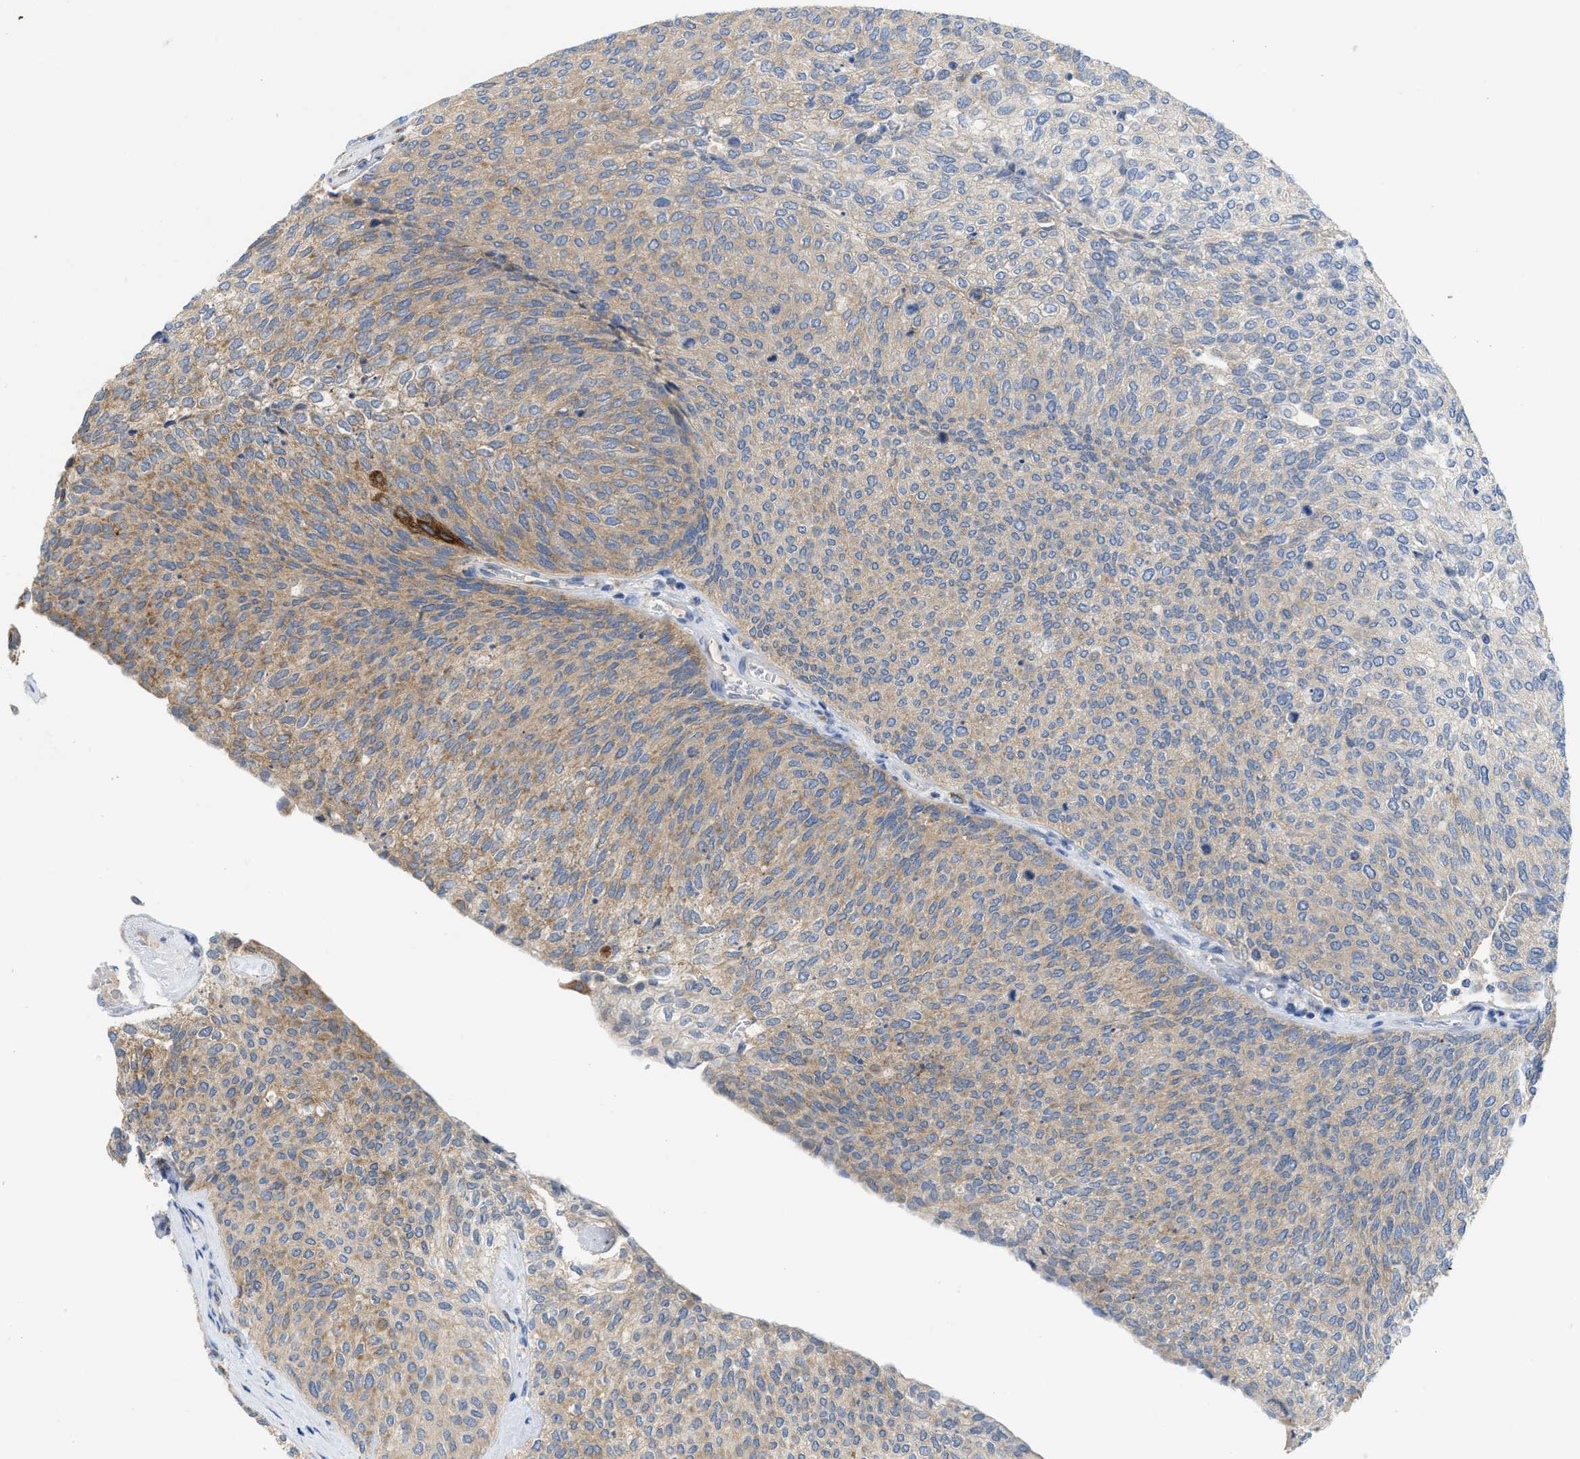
{"staining": {"intensity": "moderate", "quantity": ">75%", "location": "cytoplasmic/membranous"}, "tissue": "urothelial cancer", "cell_type": "Tumor cells", "image_type": "cancer", "snomed": [{"axis": "morphology", "description": "Urothelial carcinoma, Low grade"}, {"axis": "topography", "description": "Urinary bladder"}], "caption": "A brown stain shows moderate cytoplasmic/membranous positivity of a protein in low-grade urothelial carcinoma tumor cells.", "gene": "GATD3", "patient": {"sex": "female", "age": 79}}